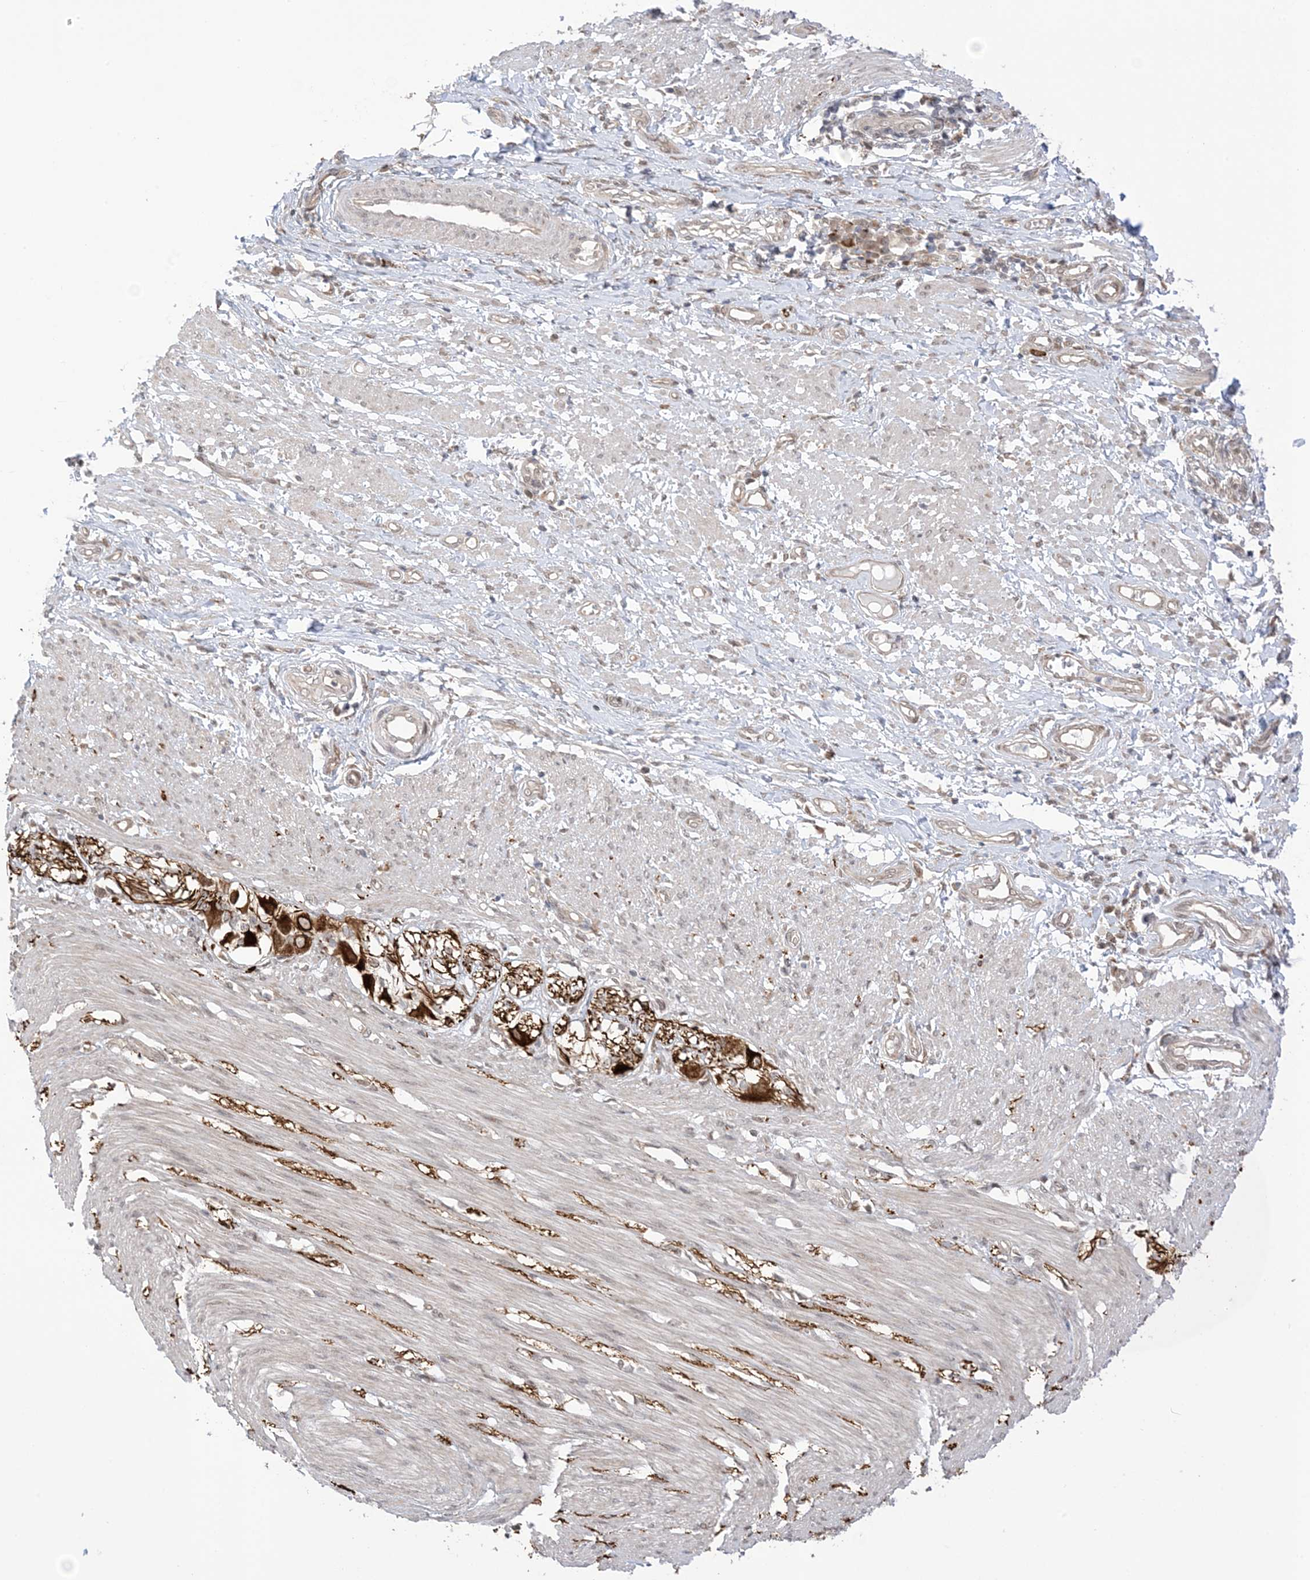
{"staining": {"intensity": "weak", "quantity": ">75%", "location": "cytoplasmic/membranous,nuclear"}, "tissue": "smooth muscle", "cell_type": "Smooth muscle cells", "image_type": "normal", "snomed": [{"axis": "morphology", "description": "Normal tissue, NOS"}, {"axis": "morphology", "description": "Adenocarcinoma, NOS"}, {"axis": "topography", "description": "Colon"}, {"axis": "topography", "description": "Peripheral nerve tissue"}], "caption": "Protein expression analysis of normal smooth muscle demonstrates weak cytoplasmic/membranous,nuclear expression in approximately >75% of smooth muscle cells.", "gene": "UBE2E2", "patient": {"sex": "male", "age": 14}}